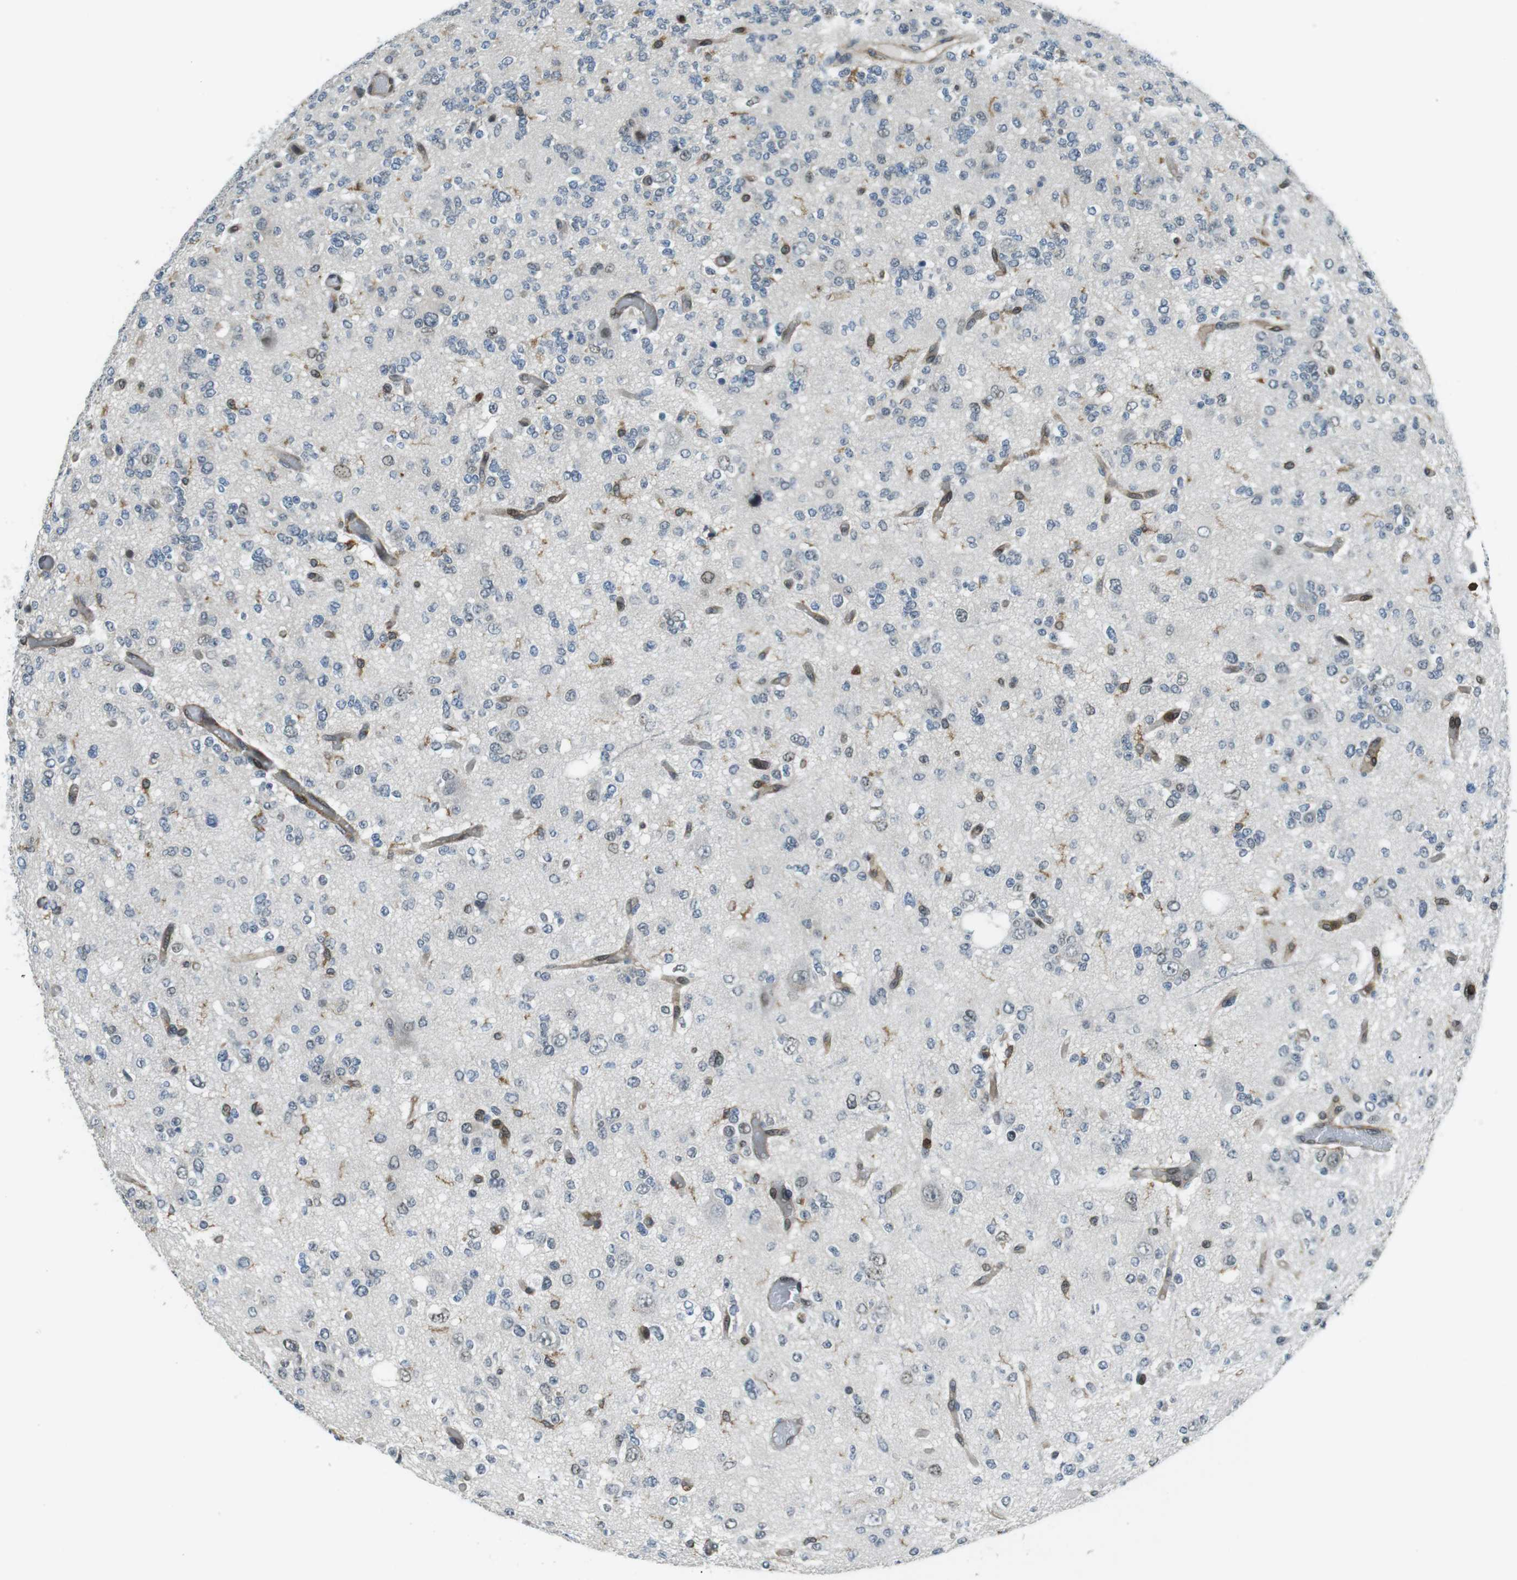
{"staining": {"intensity": "negative", "quantity": "none", "location": "none"}, "tissue": "glioma", "cell_type": "Tumor cells", "image_type": "cancer", "snomed": [{"axis": "morphology", "description": "Glioma, malignant, Low grade"}, {"axis": "topography", "description": "Brain"}], "caption": "A high-resolution histopathology image shows IHC staining of low-grade glioma (malignant), which displays no significant staining in tumor cells.", "gene": "STK10", "patient": {"sex": "male", "age": 38}}